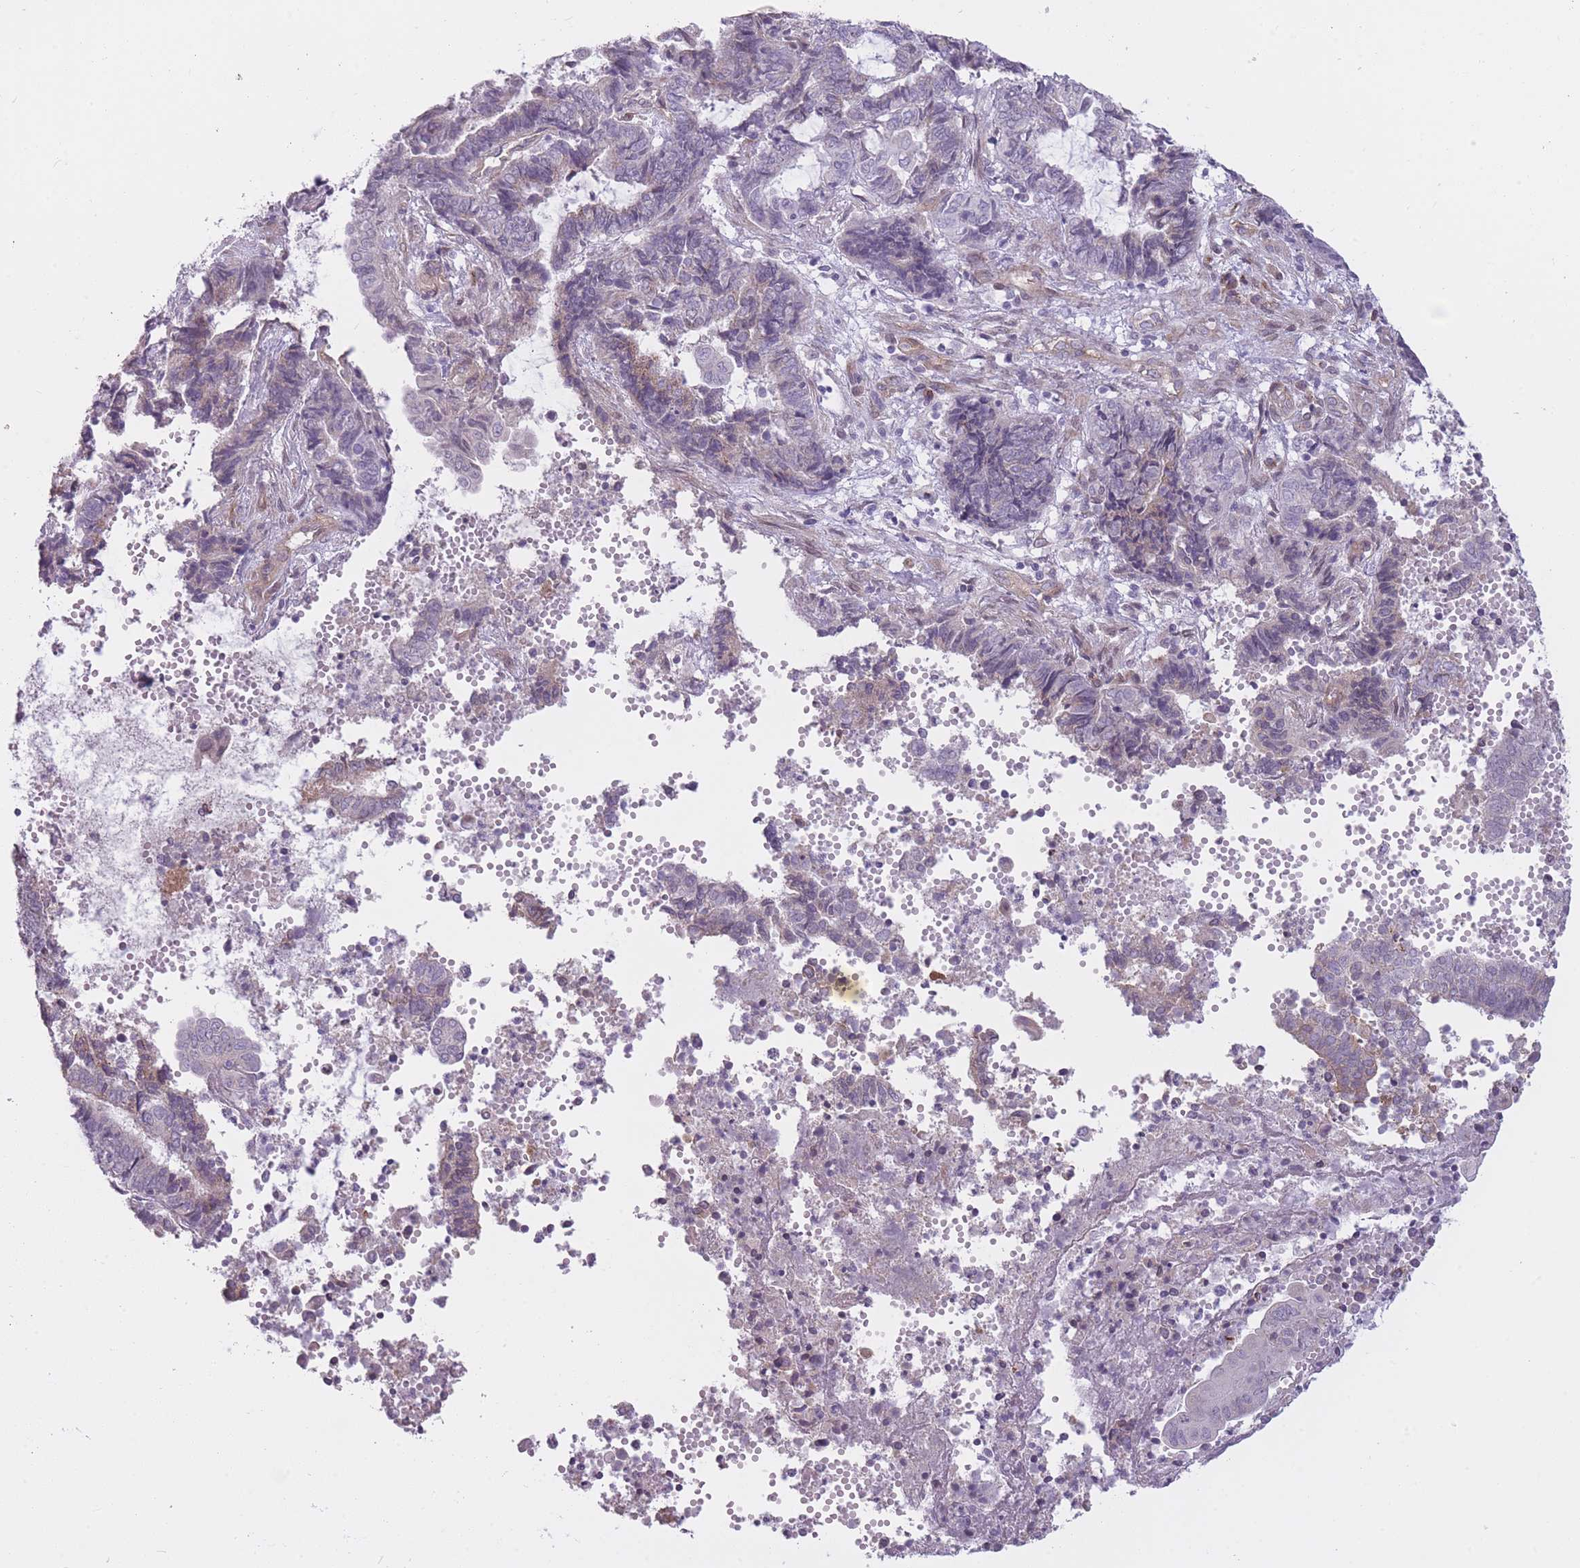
{"staining": {"intensity": "negative", "quantity": "none", "location": "none"}, "tissue": "endometrial cancer", "cell_type": "Tumor cells", "image_type": "cancer", "snomed": [{"axis": "morphology", "description": "Adenocarcinoma, NOS"}, {"axis": "topography", "description": "Uterus"}, {"axis": "topography", "description": "Endometrium"}], "caption": "An immunohistochemistry histopathology image of endometrial cancer (adenocarcinoma) is shown. There is no staining in tumor cells of endometrial cancer (adenocarcinoma). (DAB (3,3'-diaminobenzidine) IHC with hematoxylin counter stain).", "gene": "PGRMC2", "patient": {"sex": "female", "age": 70}}